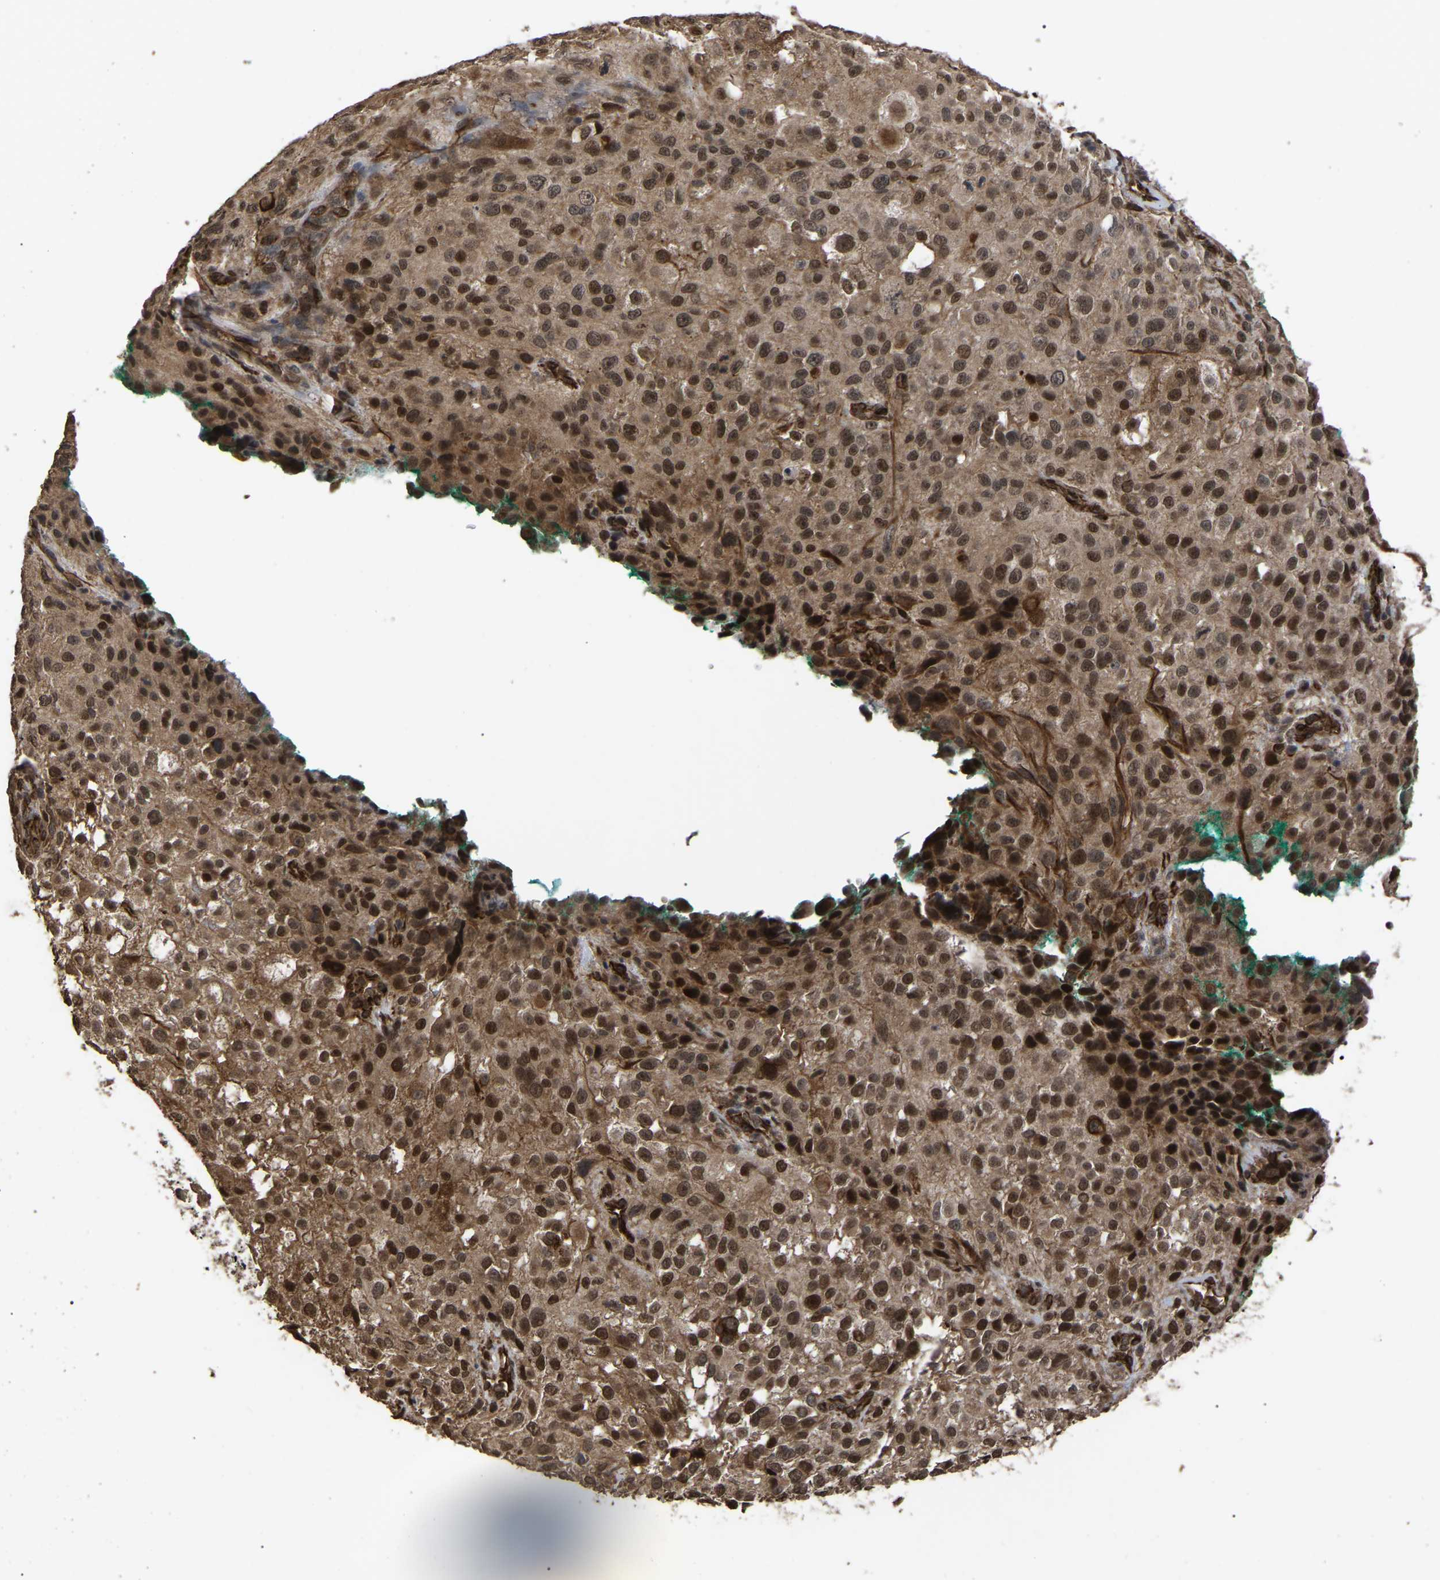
{"staining": {"intensity": "moderate", "quantity": ">75%", "location": "cytoplasmic/membranous,nuclear"}, "tissue": "melanoma", "cell_type": "Tumor cells", "image_type": "cancer", "snomed": [{"axis": "morphology", "description": "Necrosis, NOS"}, {"axis": "morphology", "description": "Malignant melanoma, NOS"}, {"axis": "topography", "description": "Skin"}], "caption": "Immunohistochemical staining of malignant melanoma reveals medium levels of moderate cytoplasmic/membranous and nuclear protein staining in about >75% of tumor cells. (brown staining indicates protein expression, while blue staining denotes nuclei).", "gene": "FAM161B", "patient": {"sex": "female", "age": 87}}